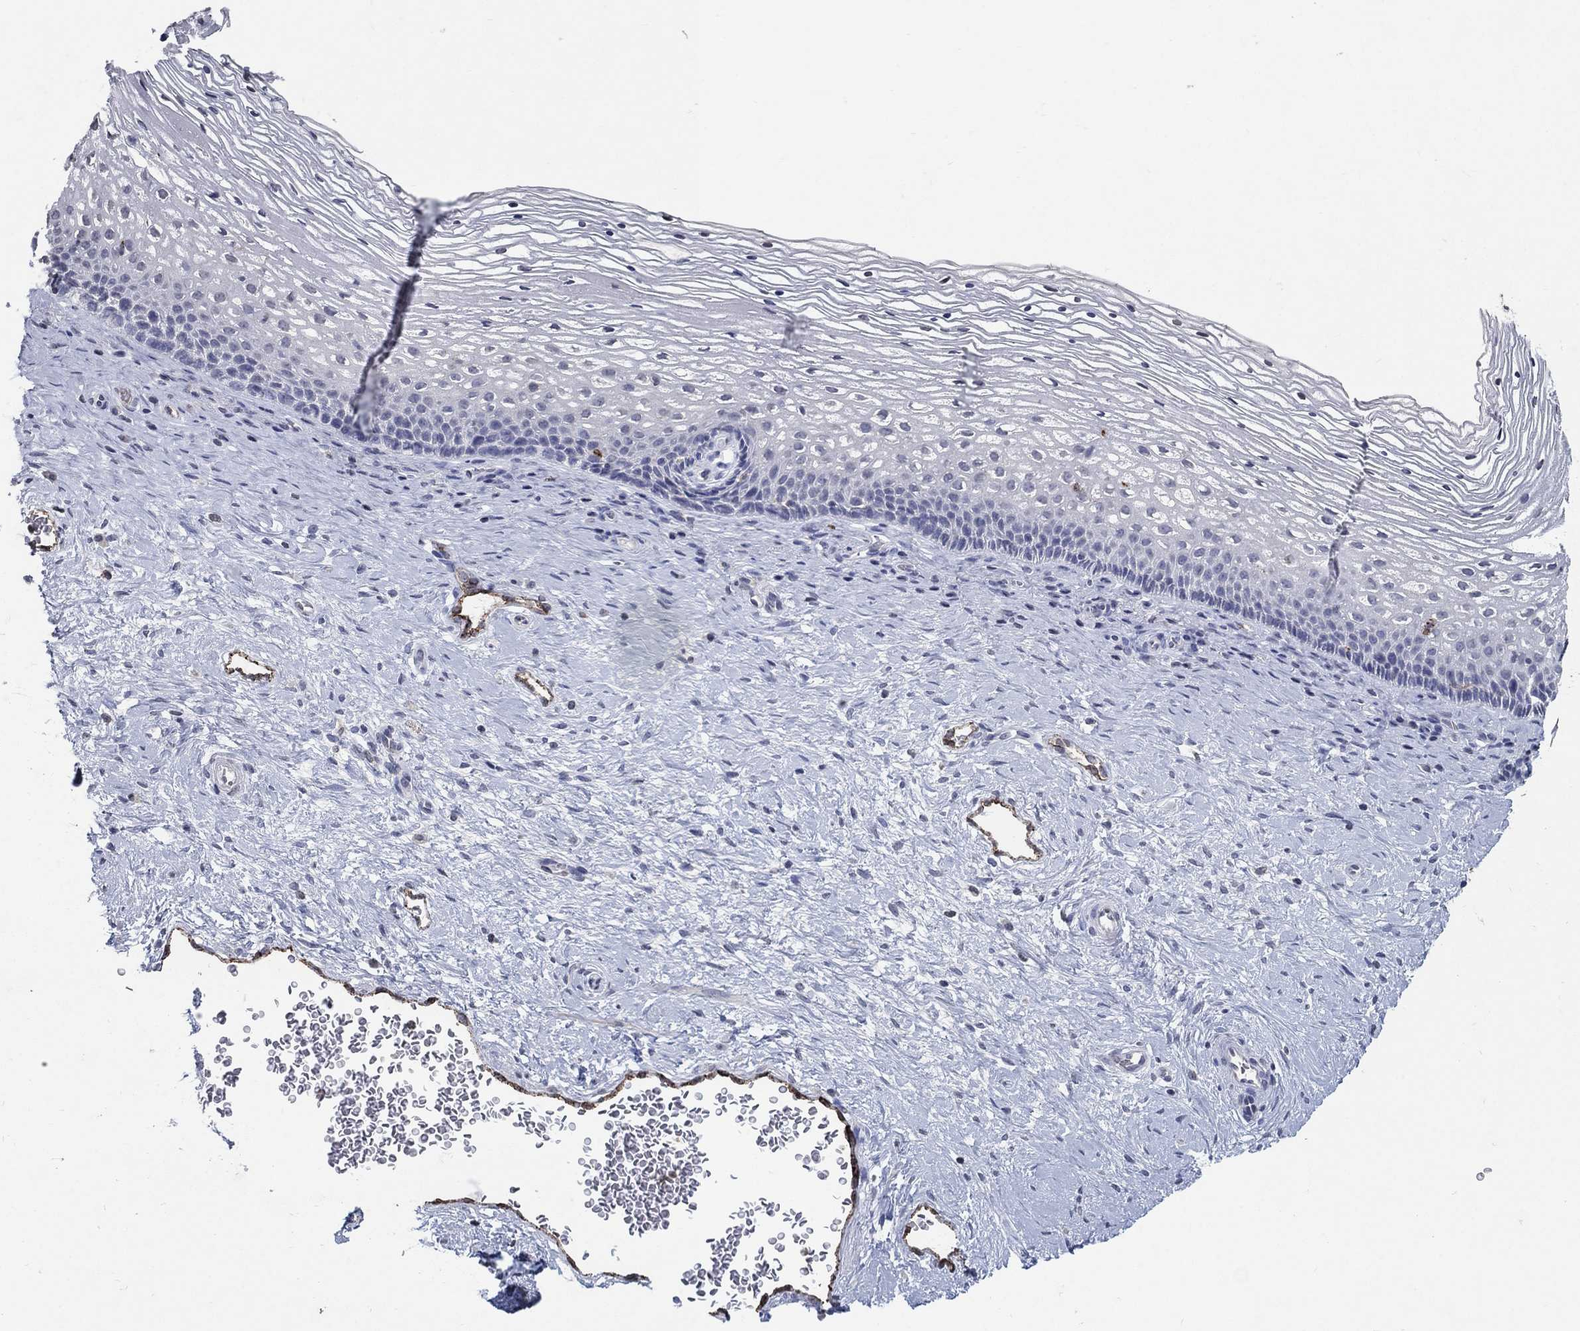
{"staining": {"intensity": "negative", "quantity": "none", "location": "none"}, "tissue": "cervix", "cell_type": "Glandular cells", "image_type": "normal", "snomed": [{"axis": "morphology", "description": "Normal tissue, NOS"}, {"axis": "topography", "description": "Cervix"}], "caption": "This is a image of IHC staining of unremarkable cervix, which shows no staining in glandular cells.", "gene": "TINAG", "patient": {"sex": "female", "age": 34}}